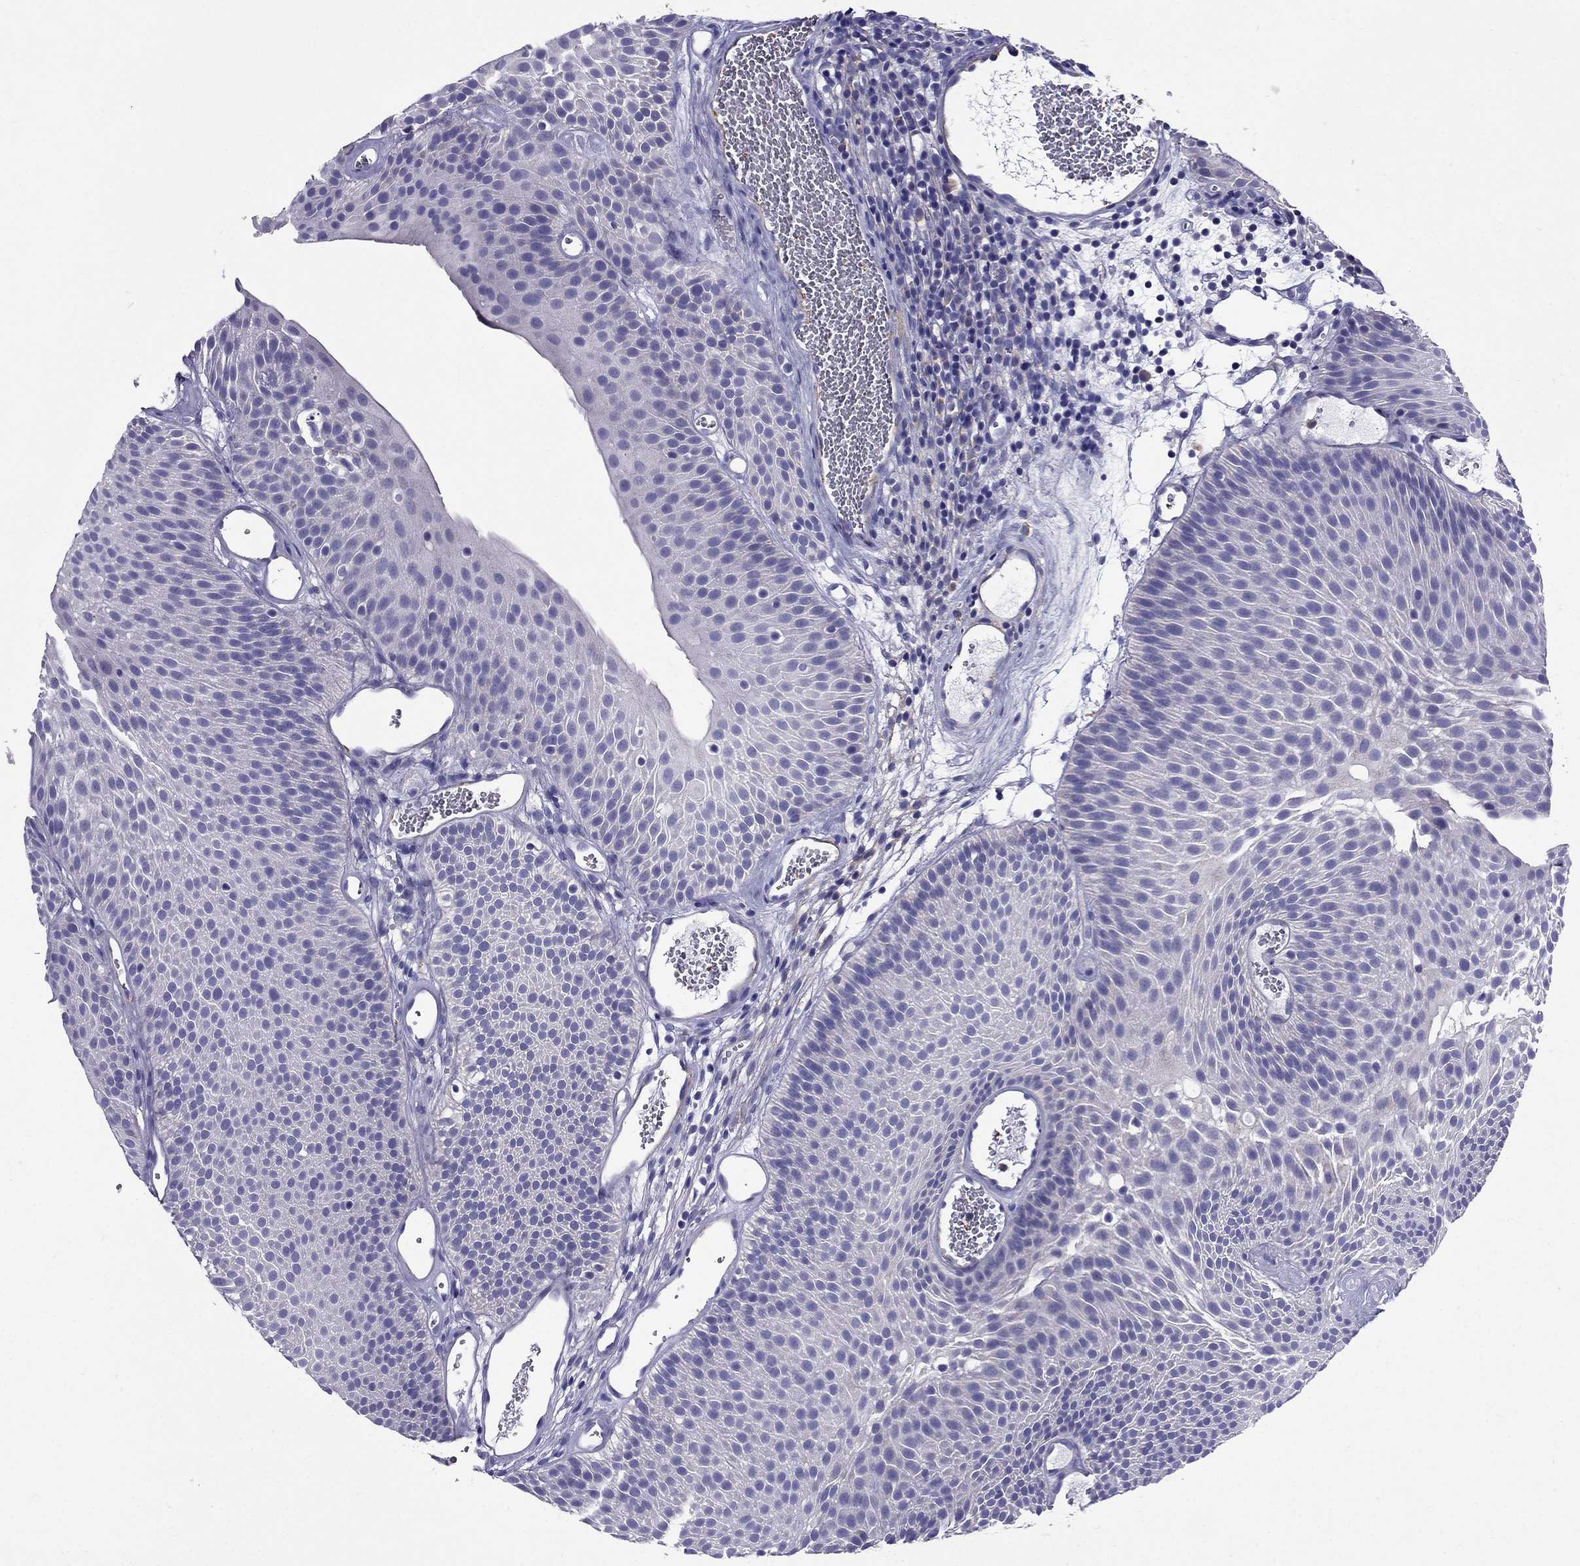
{"staining": {"intensity": "negative", "quantity": "none", "location": "none"}, "tissue": "urothelial cancer", "cell_type": "Tumor cells", "image_type": "cancer", "snomed": [{"axis": "morphology", "description": "Urothelial carcinoma, Low grade"}, {"axis": "topography", "description": "Urinary bladder"}], "caption": "This is an immunohistochemistry micrograph of human urothelial carcinoma (low-grade). There is no staining in tumor cells.", "gene": "GPR50", "patient": {"sex": "male", "age": 52}}